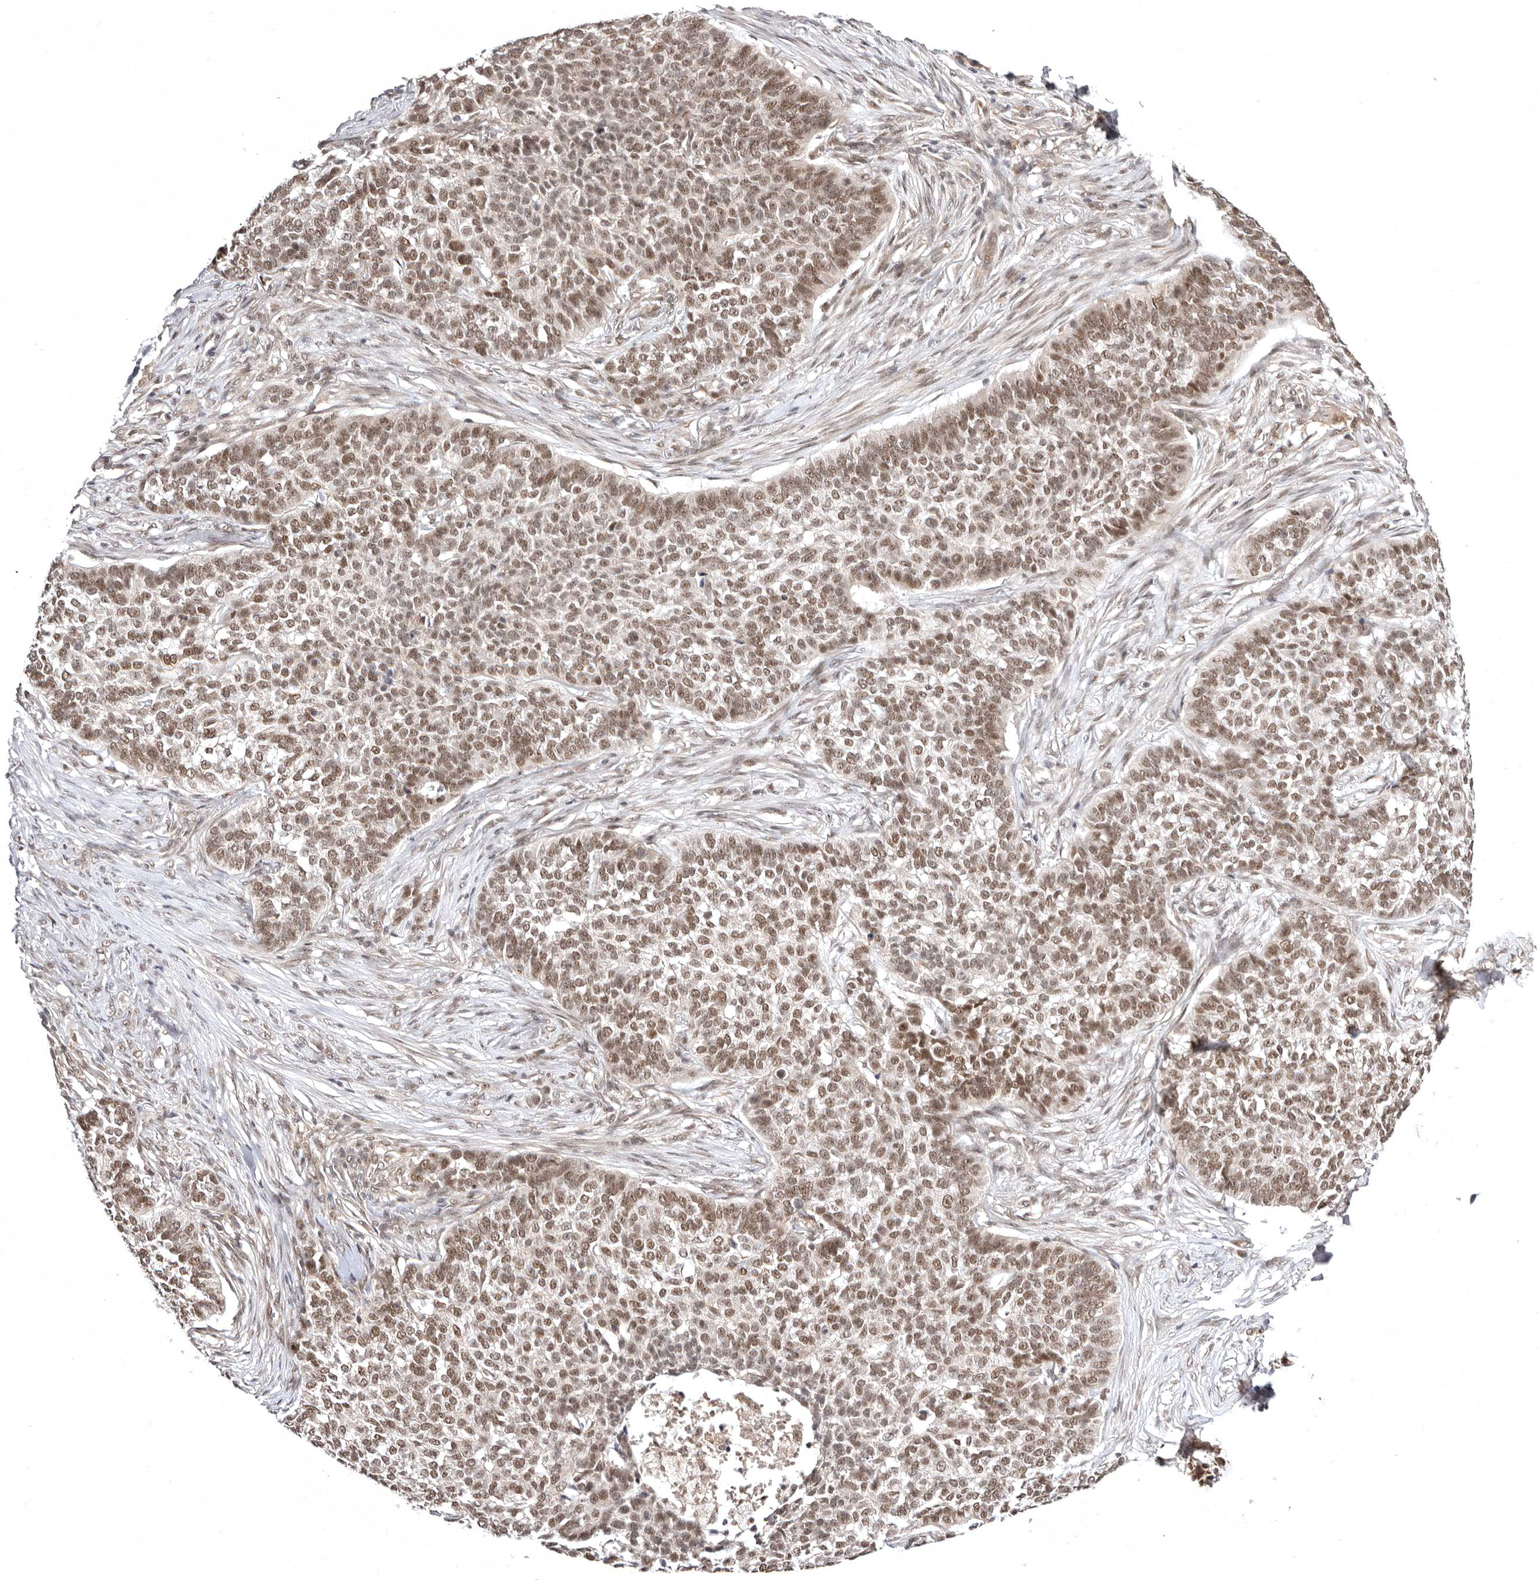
{"staining": {"intensity": "moderate", "quantity": ">75%", "location": "nuclear"}, "tissue": "skin cancer", "cell_type": "Tumor cells", "image_type": "cancer", "snomed": [{"axis": "morphology", "description": "Basal cell carcinoma"}, {"axis": "topography", "description": "Skin"}], "caption": "Tumor cells display moderate nuclear staining in approximately >75% of cells in skin cancer (basal cell carcinoma). (DAB = brown stain, brightfield microscopy at high magnification).", "gene": "MED8", "patient": {"sex": "male", "age": 85}}